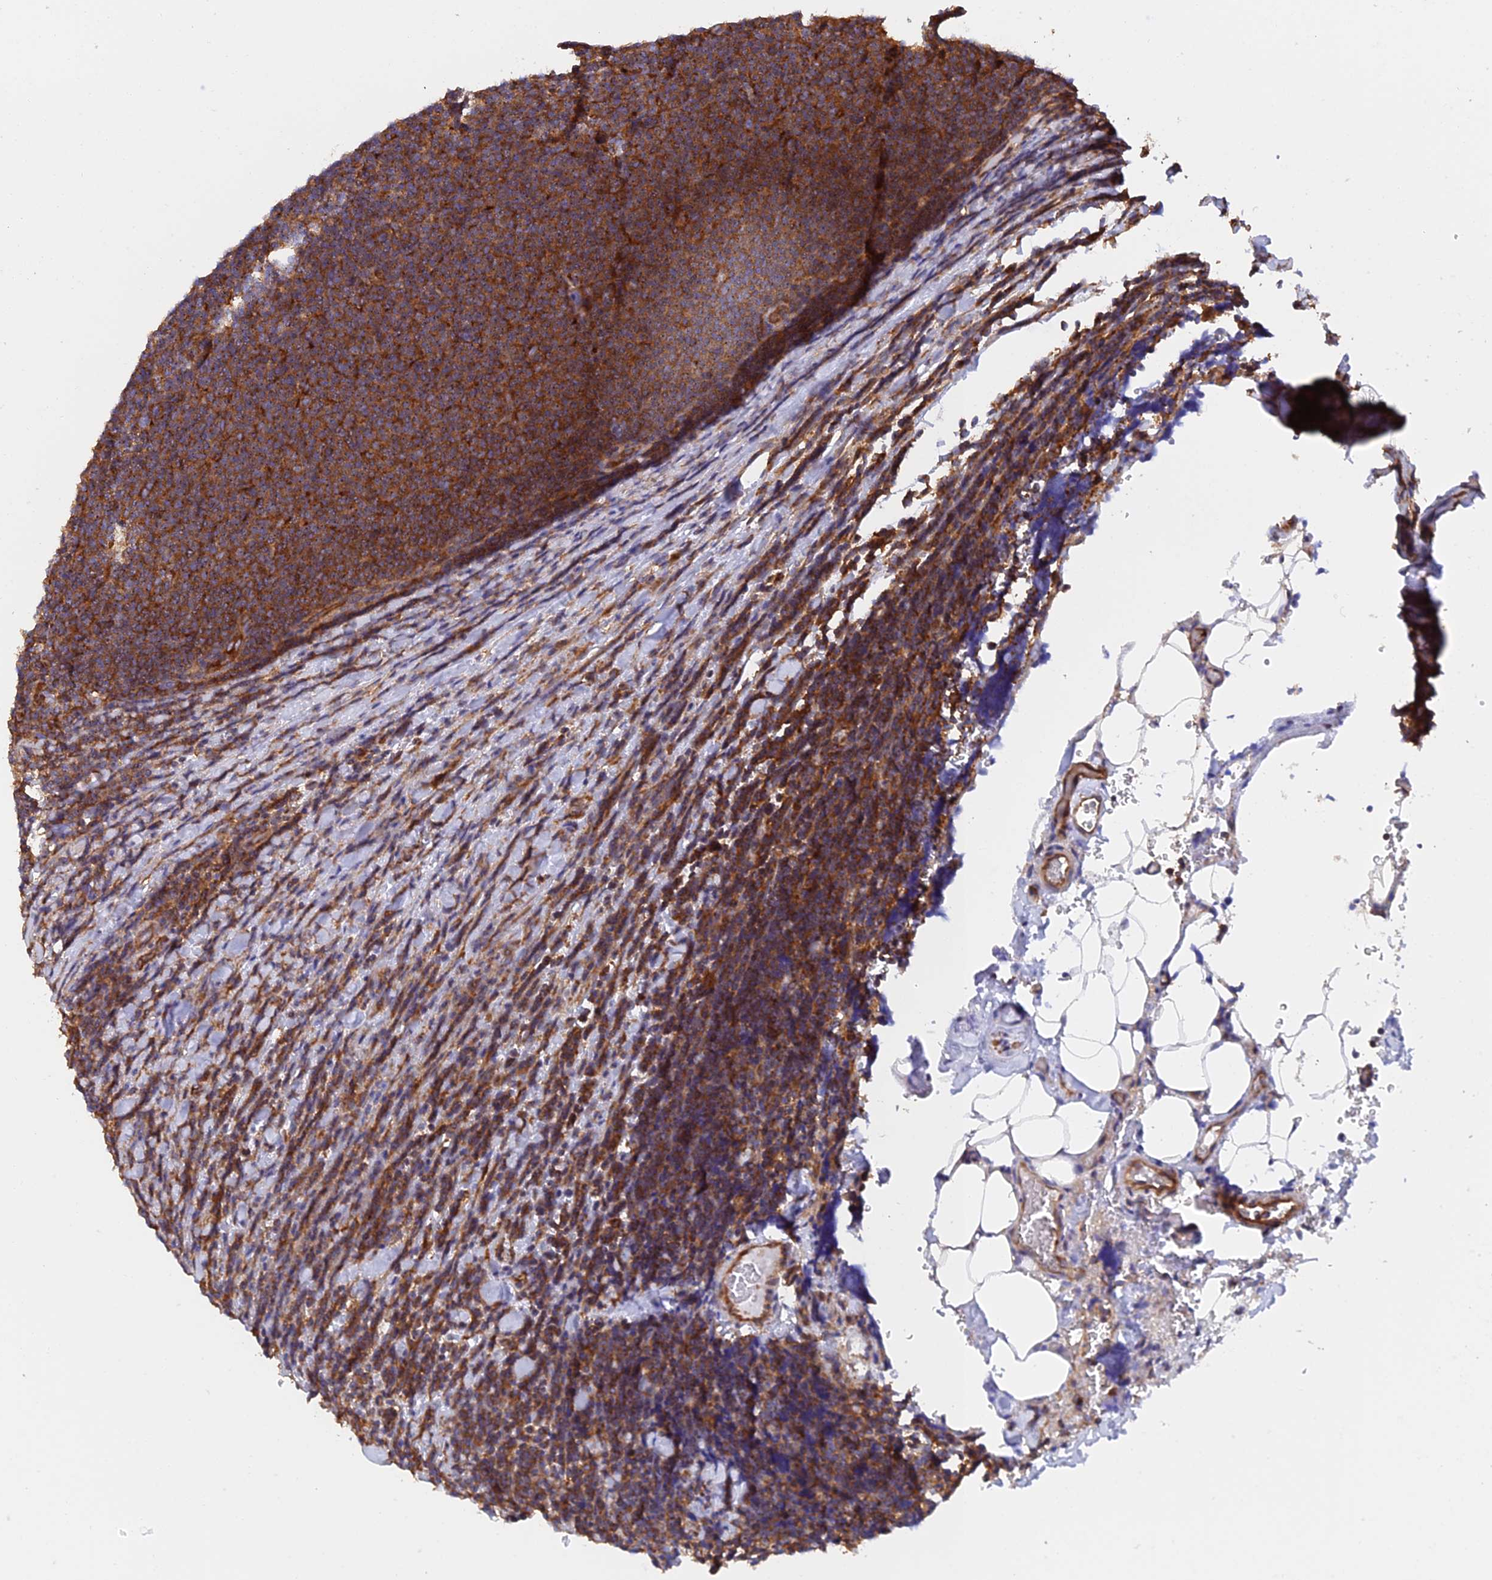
{"staining": {"intensity": "moderate", "quantity": ">75%", "location": "cytoplasmic/membranous"}, "tissue": "lymphoma", "cell_type": "Tumor cells", "image_type": "cancer", "snomed": [{"axis": "morphology", "description": "Malignant lymphoma, non-Hodgkin's type, Low grade"}, {"axis": "topography", "description": "Lymph node"}], "caption": "Lymphoma stained with a brown dye exhibits moderate cytoplasmic/membranous positive staining in approximately >75% of tumor cells.", "gene": "DCTN2", "patient": {"sex": "male", "age": 66}}